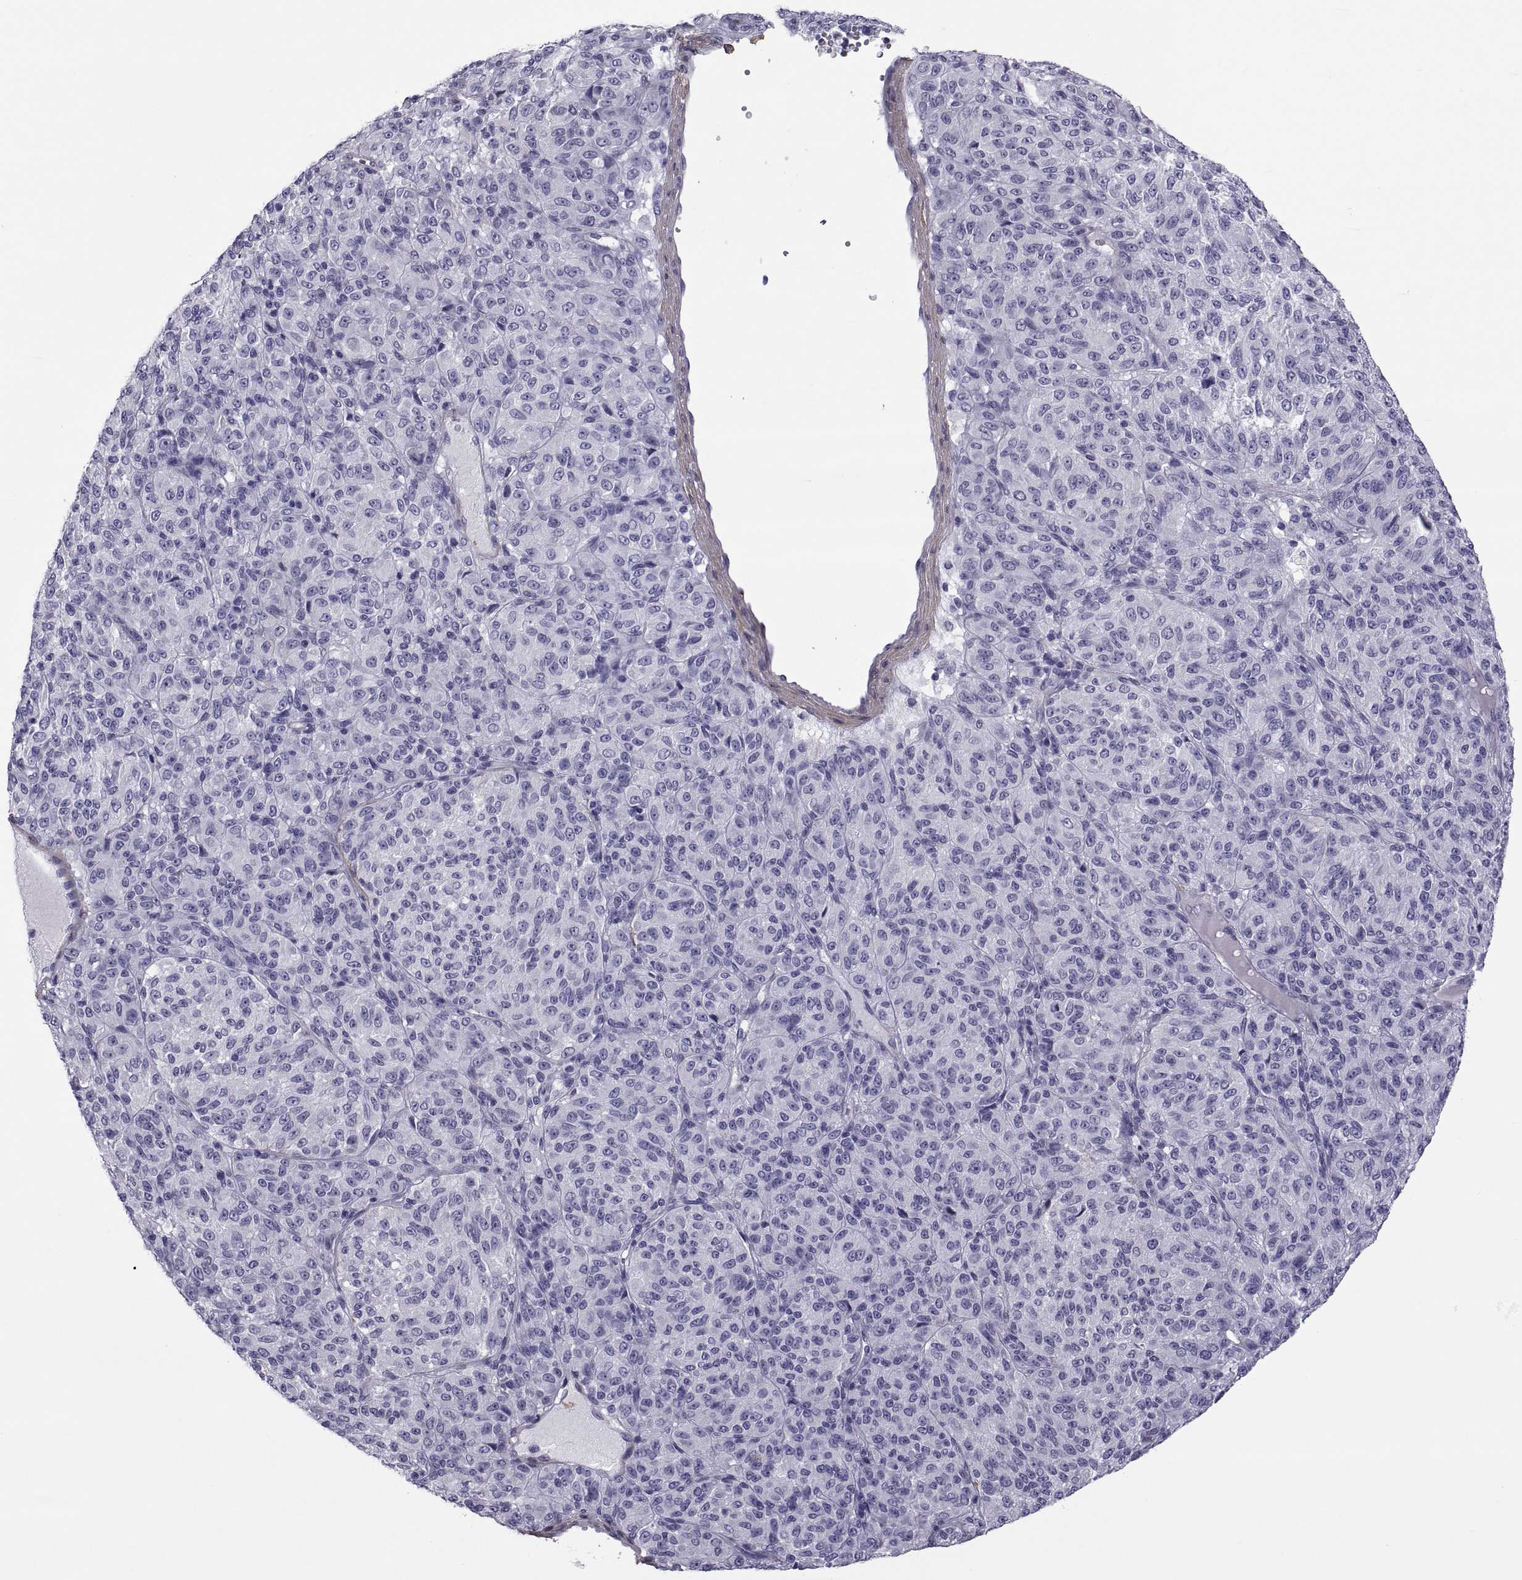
{"staining": {"intensity": "negative", "quantity": "none", "location": "none"}, "tissue": "melanoma", "cell_type": "Tumor cells", "image_type": "cancer", "snomed": [{"axis": "morphology", "description": "Malignant melanoma, Metastatic site"}, {"axis": "topography", "description": "Brain"}], "caption": "Immunohistochemical staining of human melanoma demonstrates no significant staining in tumor cells.", "gene": "MAGEB1", "patient": {"sex": "female", "age": 56}}